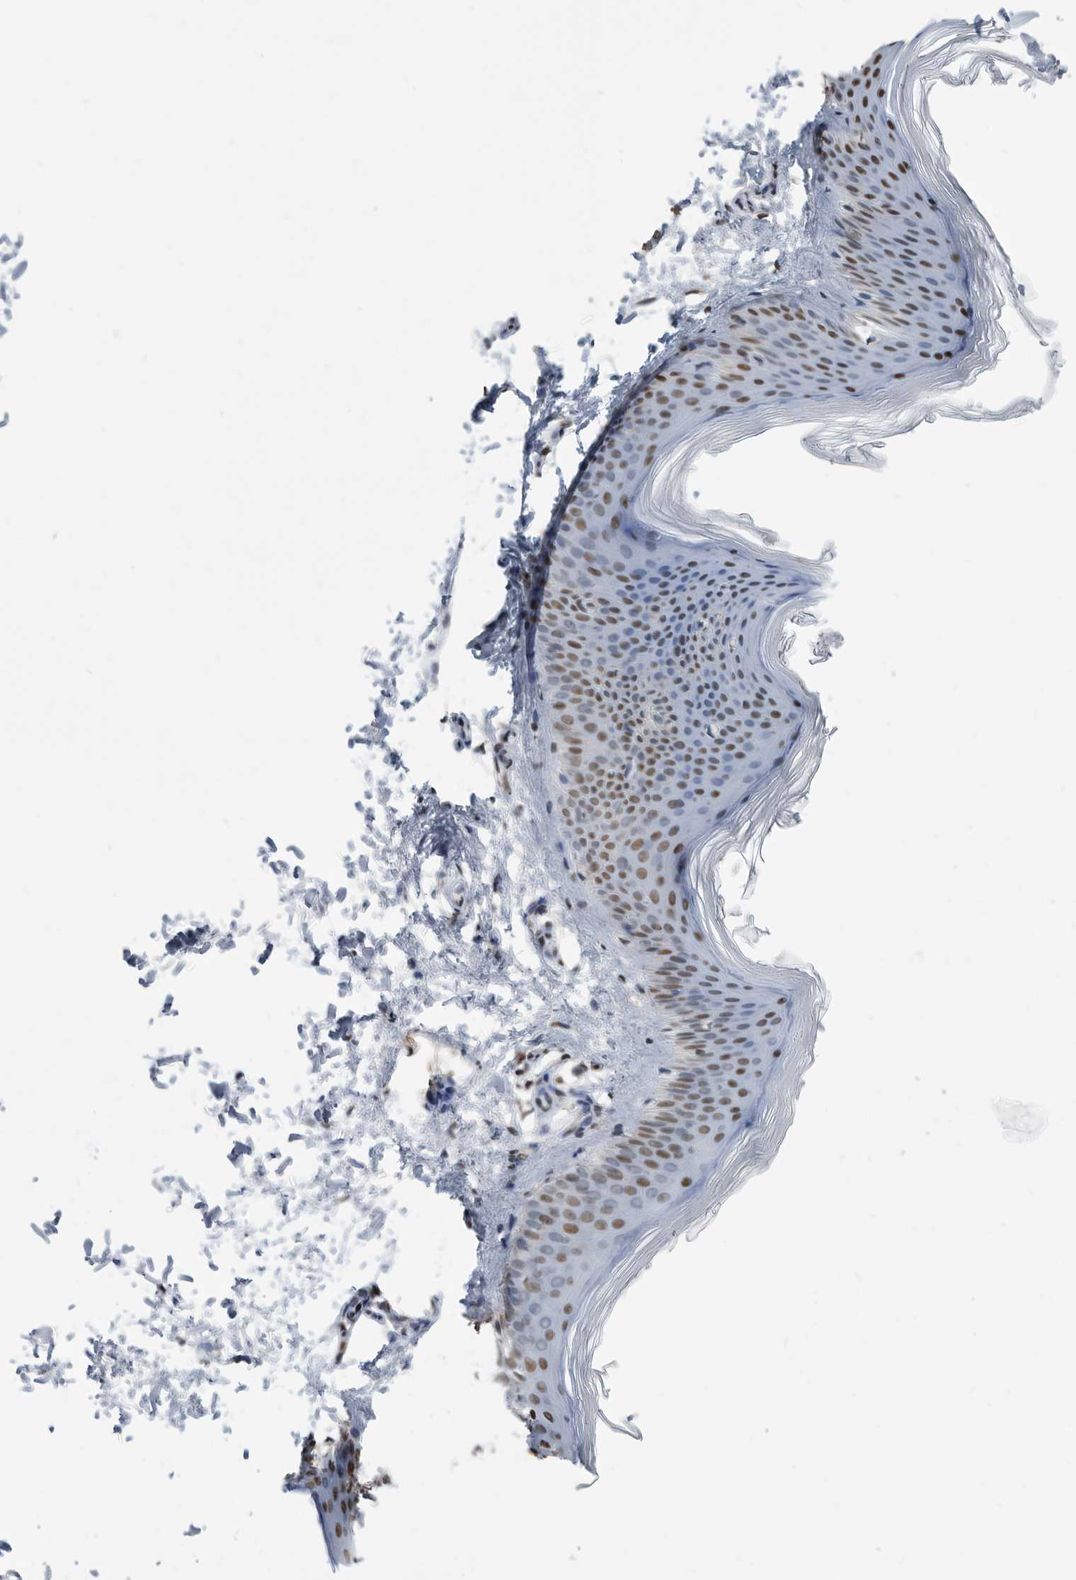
{"staining": {"intensity": "moderate", "quantity": ">75%", "location": "nuclear"}, "tissue": "skin", "cell_type": "Fibroblasts", "image_type": "normal", "snomed": [{"axis": "morphology", "description": "Normal tissue, NOS"}, {"axis": "topography", "description": "Skin"}], "caption": "Immunohistochemistry (IHC) of benign human skin exhibits medium levels of moderate nuclear staining in approximately >75% of fibroblasts.", "gene": "SF3A1", "patient": {"sex": "female", "age": 27}}